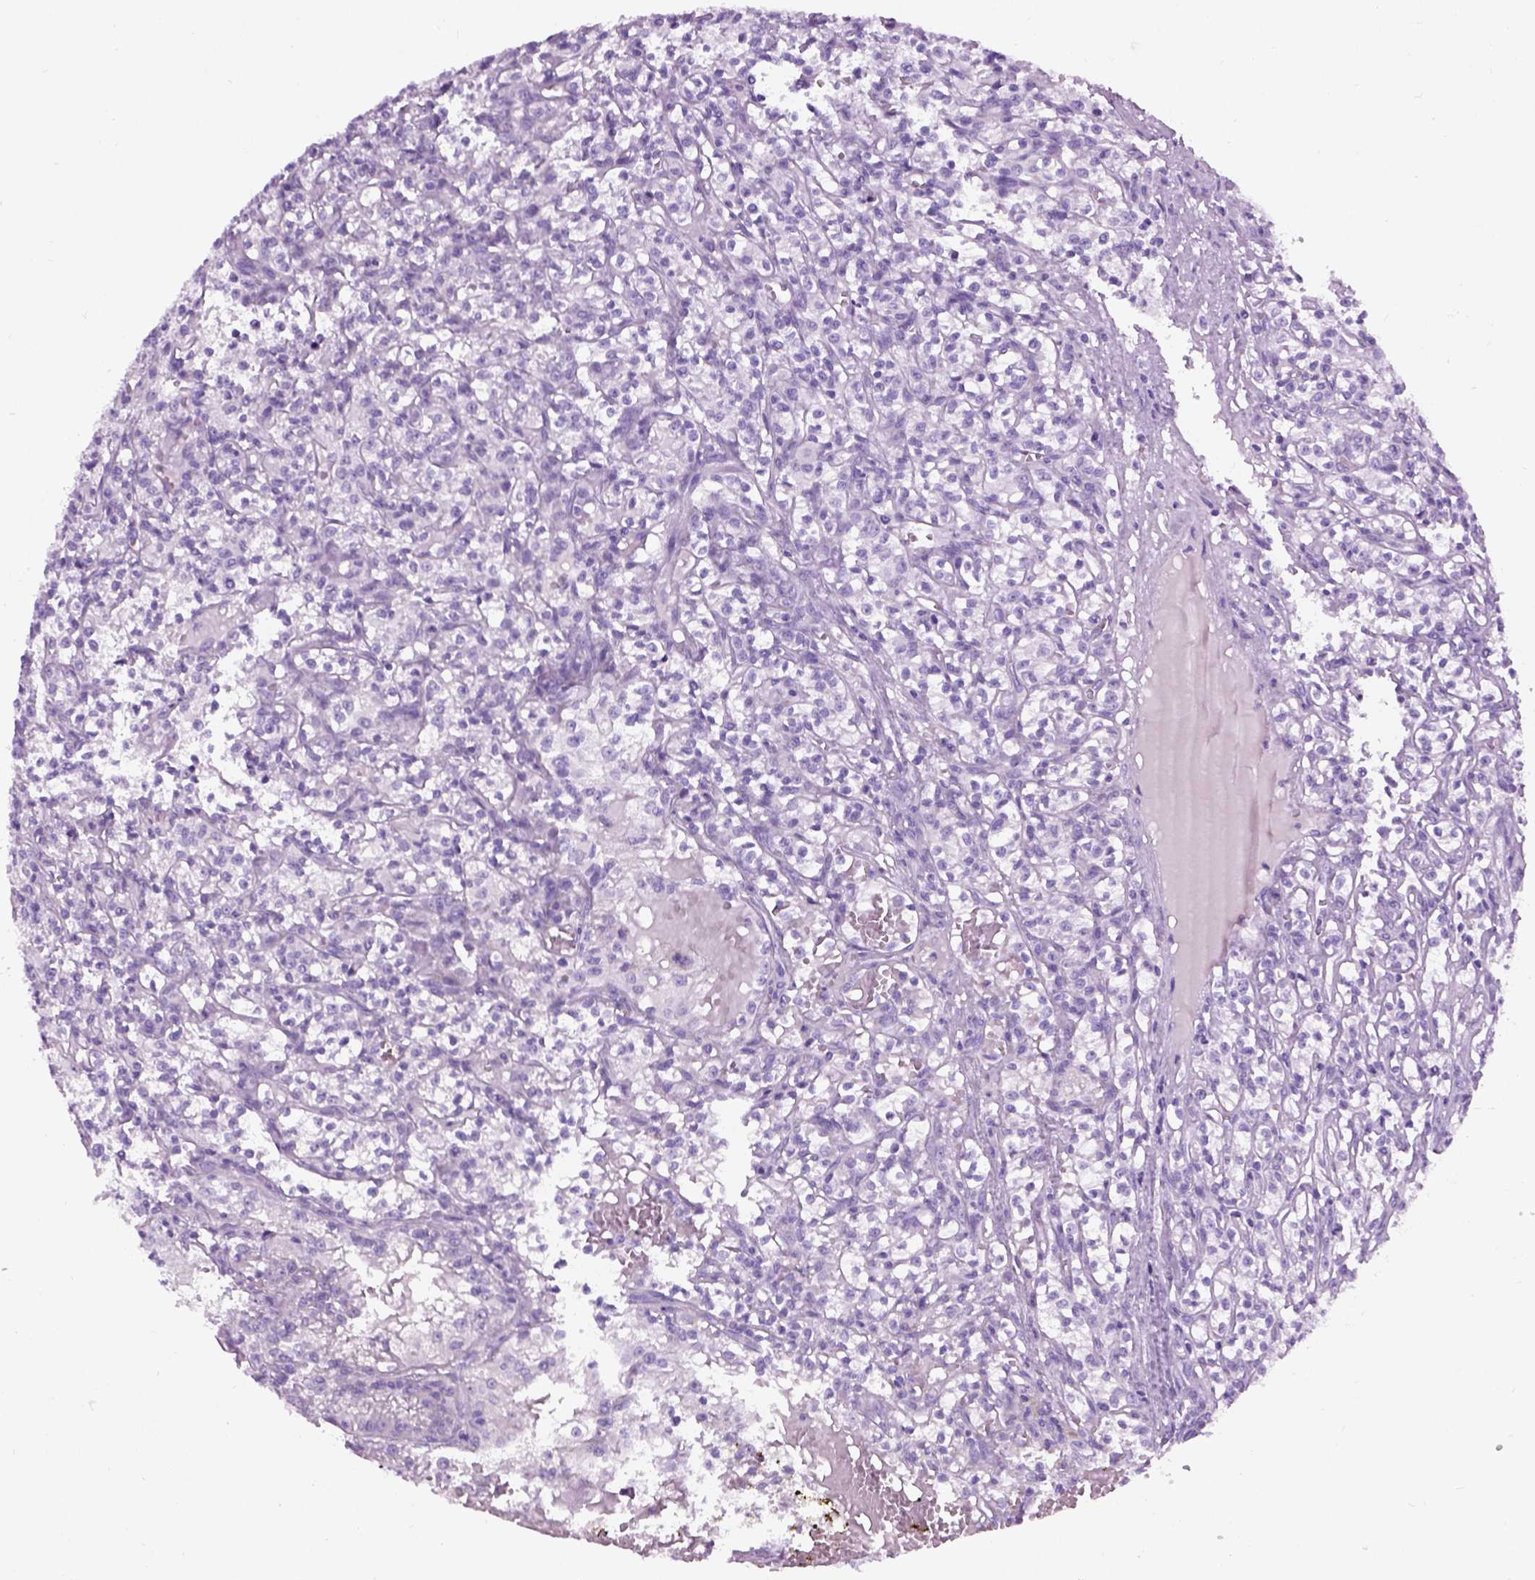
{"staining": {"intensity": "negative", "quantity": "none", "location": "none"}, "tissue": "renal cancer", "cell_type": "Tumor cells", "image_type": "cancer", "snomed": [{"axis": "morphology", "description": "Adenocarcinoma, NOS"}, {"axis": "topography", "description": "Kidney"}], "caption": "Immunohistochemical staining of renal cancer (adenocarcinoma) exhibits no significant positivity in tumor cells.", "gene": "GABRB2", "patient": {"sex": "male", "age": 36}}